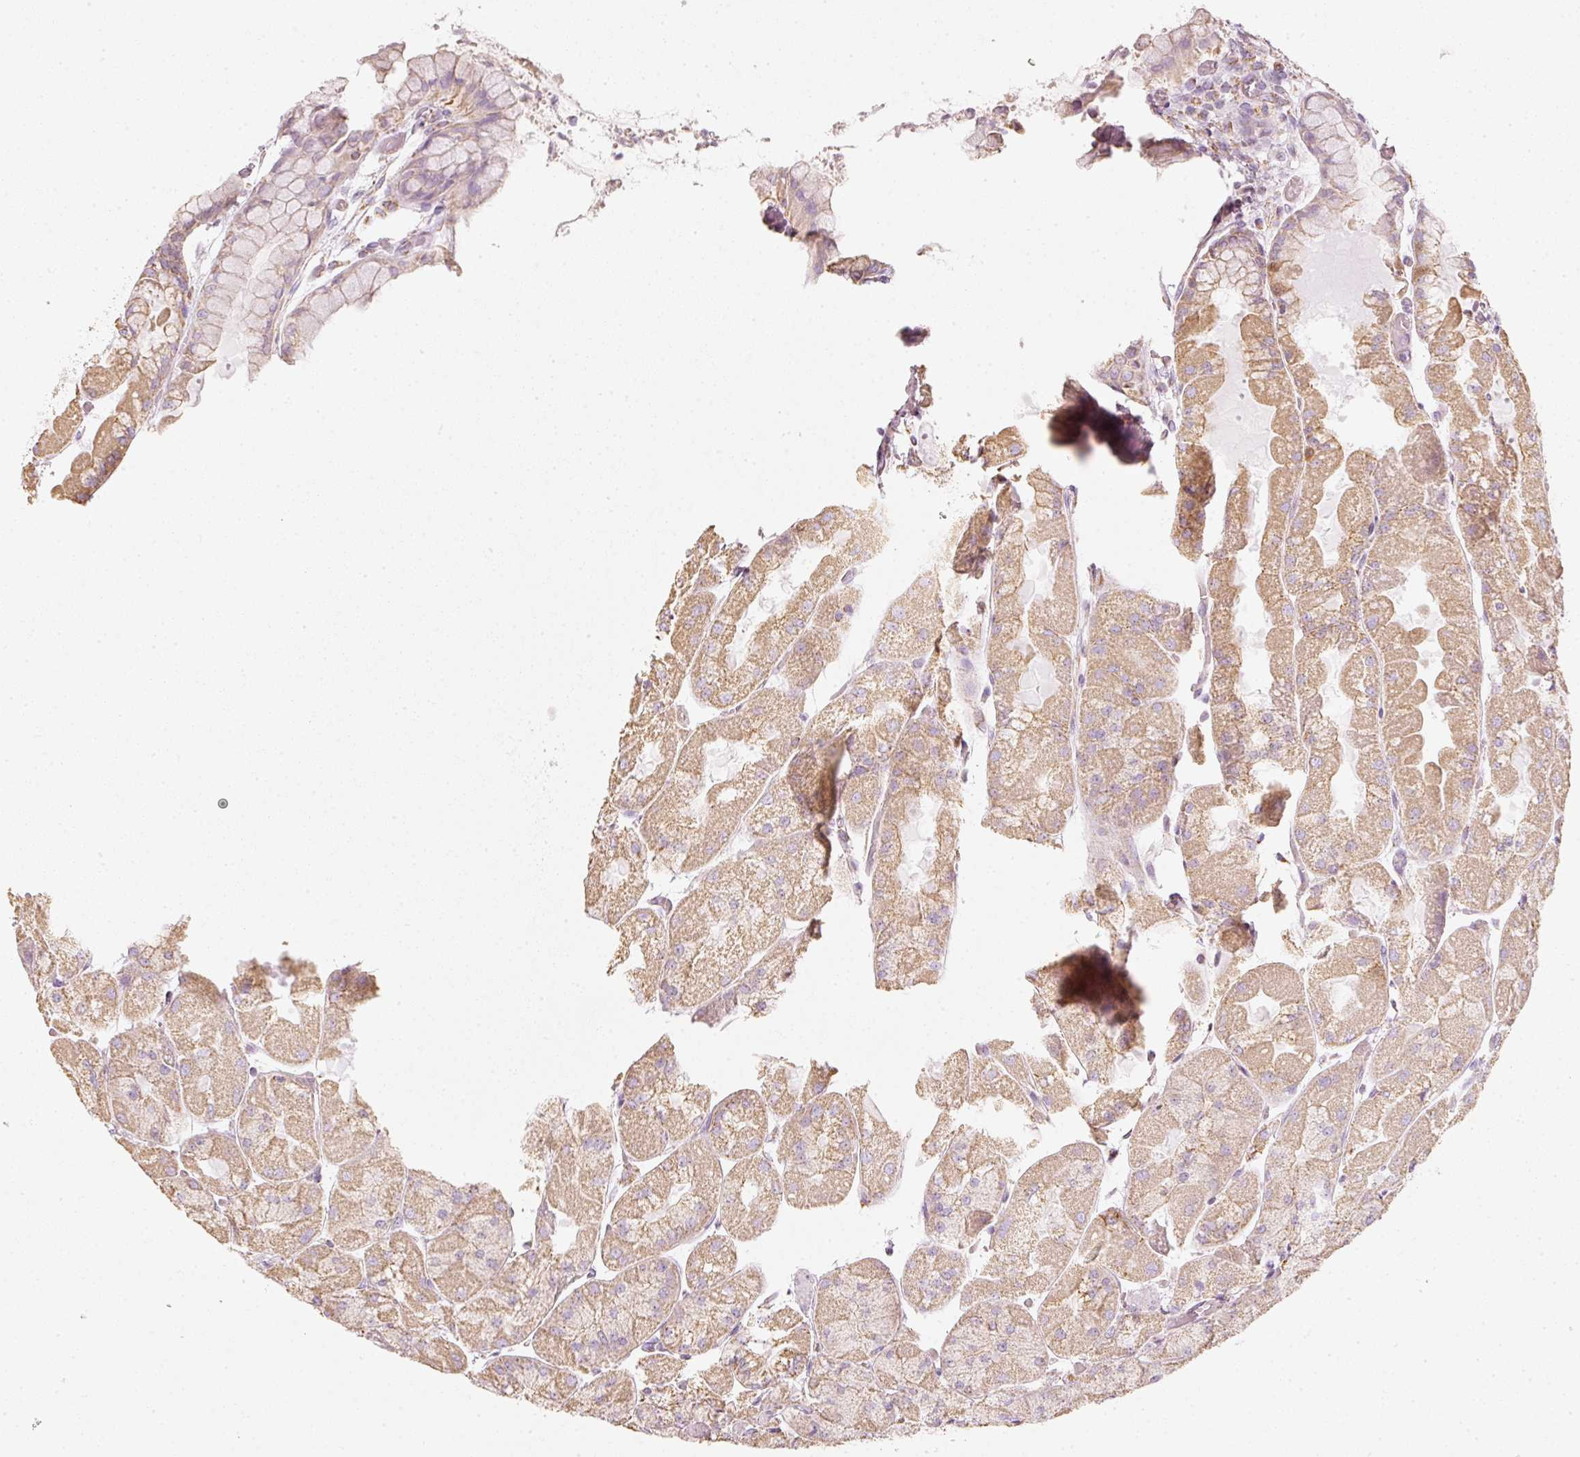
{"staining": {"intensity": "moderate", "quantity": "25%-75%", "location": "cytoplasmic/membranous,nuclear"}, "tissue": "stomach", "cell_type": "Glandular cells", "image_type": "normal", "snomed": [{"axis": "morphology", "description": "Normal tissue, NOS"}, {"axis": "topography", "description": "Stomach"}], "caption": "Immunohistochemistry (IHC) staining of normal stomach, which shows medium levels of moderate cytoplasmic/membranous,nuclear positivity in approximately 25%-75% of glandular cells indicating moderate cytoplasmic/membranous,nuclear protein expression. The staining was performed using DAB (brown) for protein detection and nuclei were counterstained in hematoxylin (blue).", "gene": "DUT", "patient": {"sex": "female", "age": 61}}